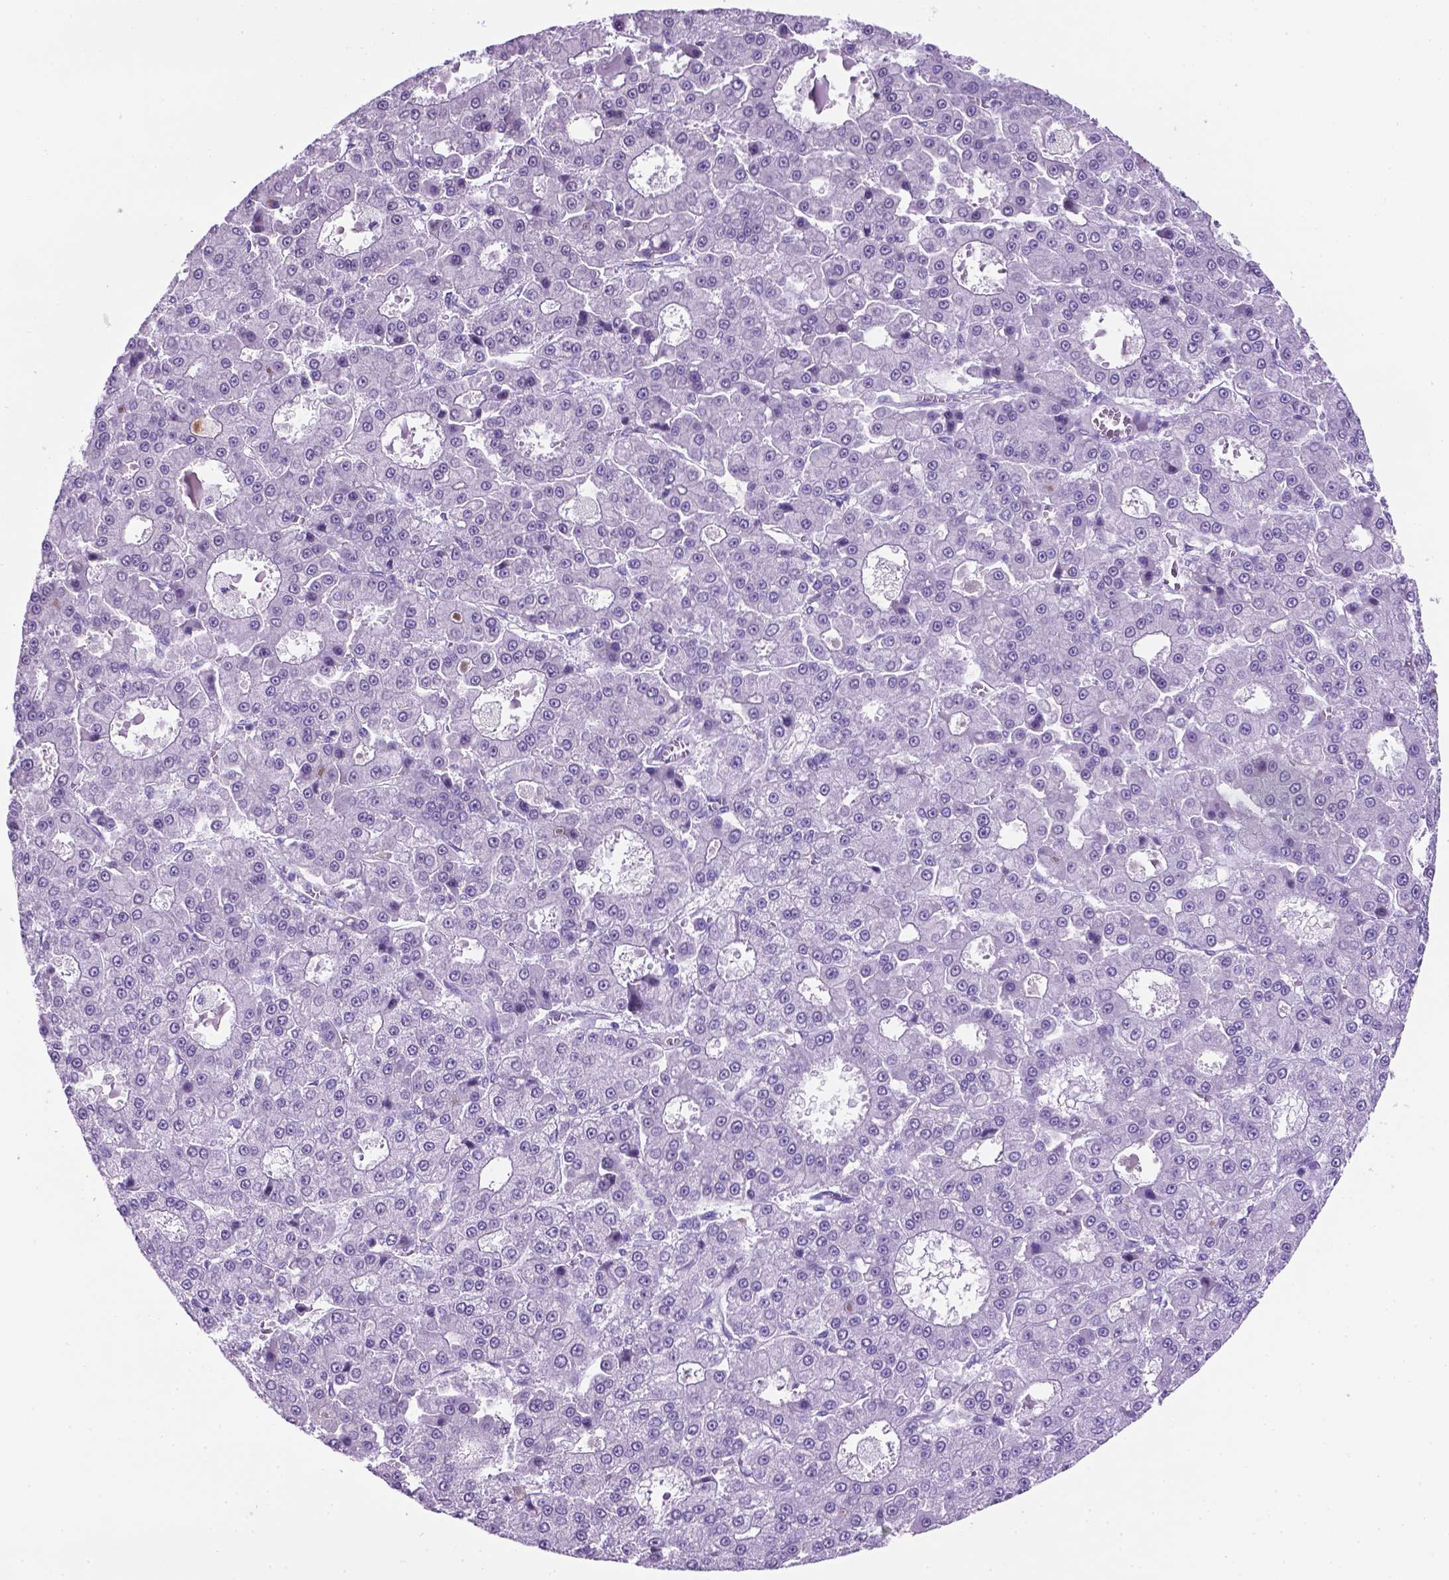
{"staining": {"intensity": "negative", "quantity": "none", "location": "none"}, "tissue": "liver cancer", "cell_type": "Tumor cells", "image_type": "cancer", "snomed": [{"axis": "morphology", "description": "Carcinoma, Hepatocellular, NOS"}, {"axis": "topography", "description": "Liver"}], "caption": "There is no significant expression in tumor cells of liver cancer.", "gene": "C17orf107", "patient": {"sex": "male", "age": 70}}